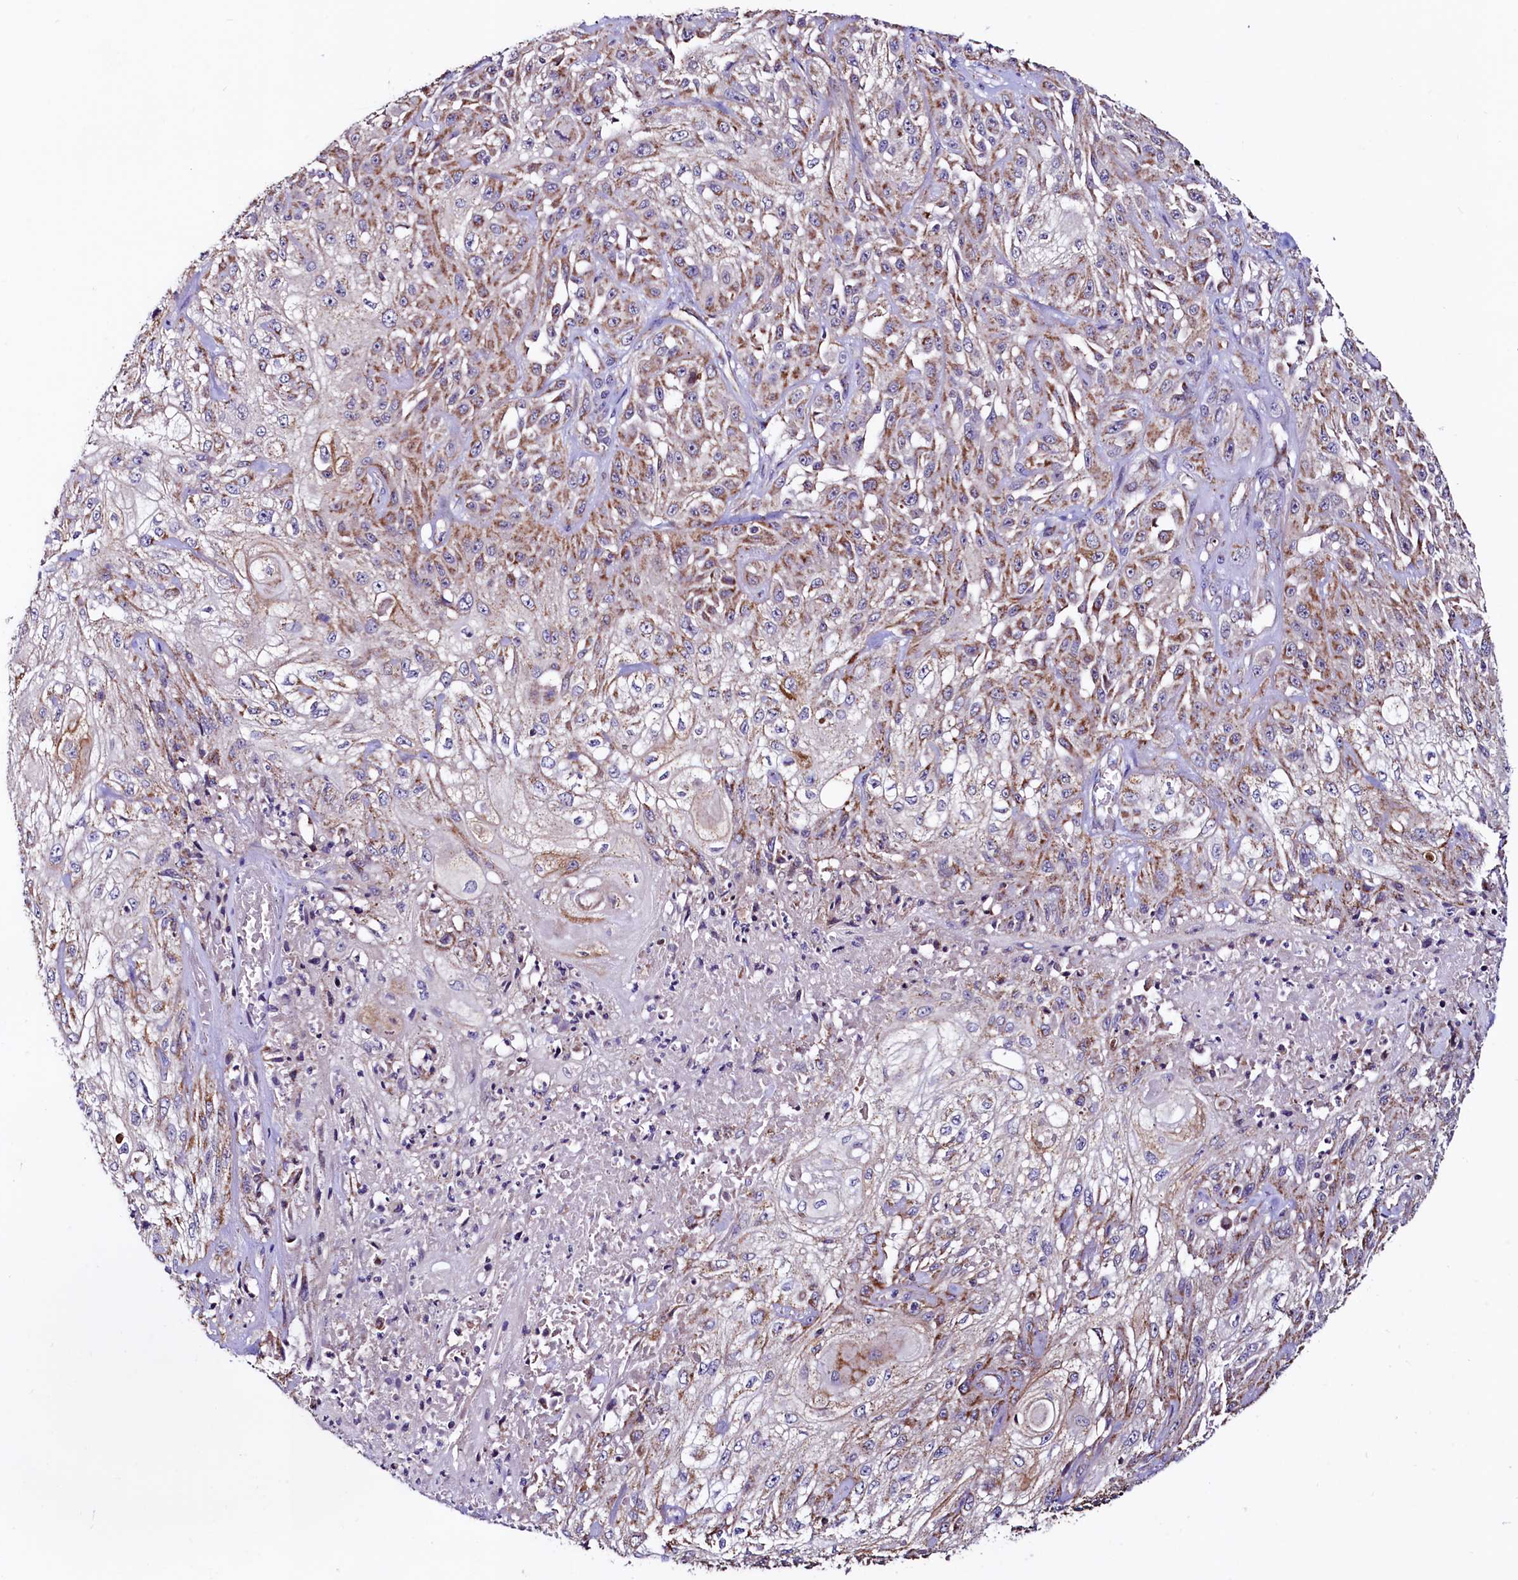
{"staining": {"intensity": "moderate", "quantity": "25%-75%", "location": "cytoplasmic/membranous"}, "tissue": "skin cancer", "cell_type": "Tumor cells", "image_type": "cancer", "snomed": [{"axis": "morphology", "description": "Squamous cell carcinoma, NOS"}, {"axis": "morphology", "description": "Squamous cell carcinoma, metastatic, NOS"}, {"axis": "topography", "description": "Skin"}, {"axis": "topography", "description": "Lymph node"}], "caption": "A medium amount of moderate cytoplasmic/membranous positivity is present in about 25%-75% of tumor cells in skin cancer tissue.", "gene": "STARD5", "patient": {"sex": "male", "age": 75}}